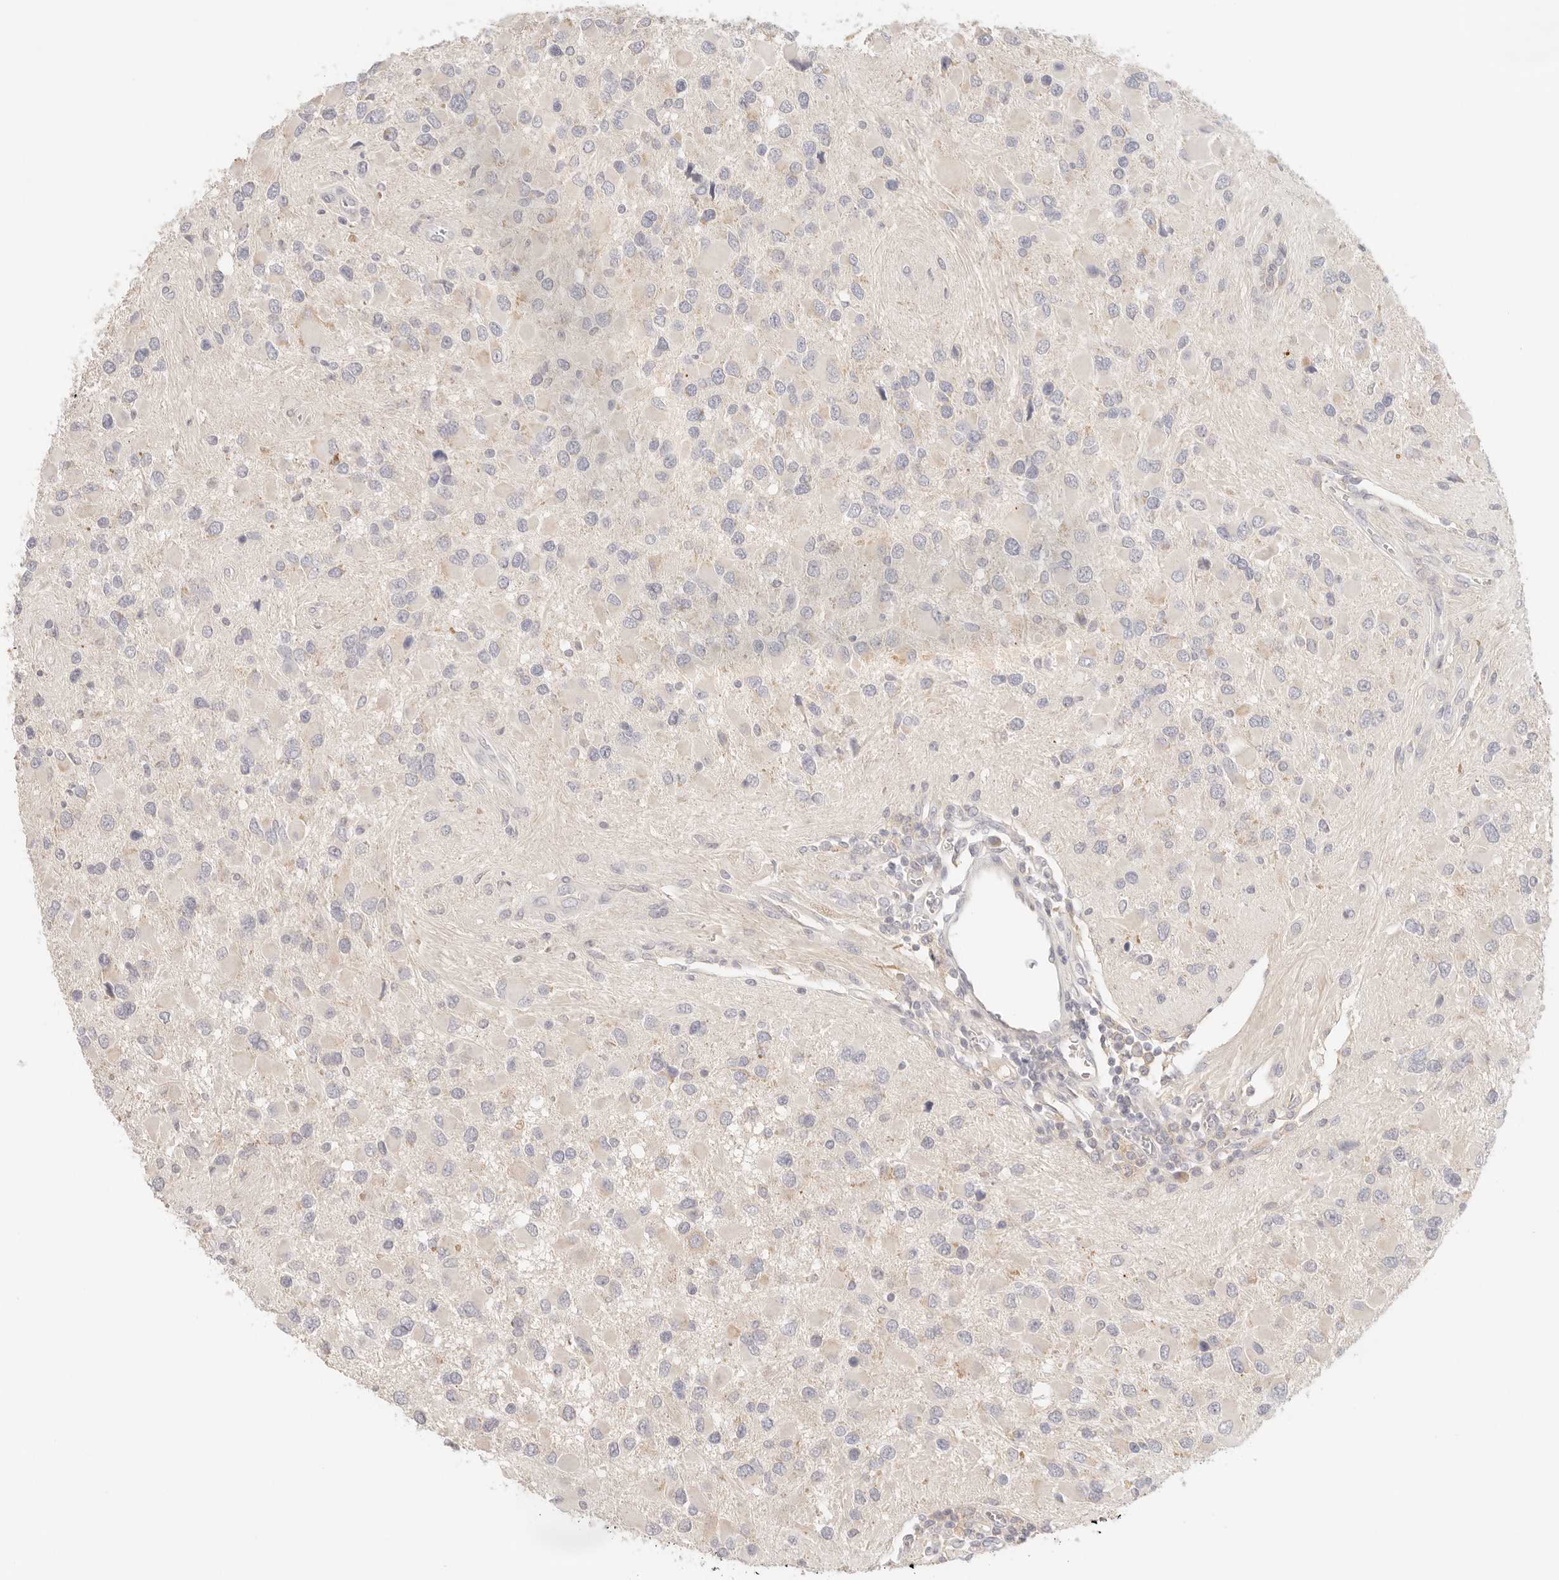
{"staining": {"intensity": "negative", "quantity": "none", "location": "none"}, "tissue": "glioma", "cell_type": "Tumor cells", "image_type": "cancer", "snomed": [{"axis": "morphology", "description": "Glioma, malignant, High grade"}, {"axis": "topography", "description": "Brain"}], "caption": "Immunohistochemistry of glioma shows no staining in tumor cells. (Stains: DAB (3,3'-diaminobenzidine) immunohistochemistry (IHC) with hematoxylin counter stain, Microscopy: brightfield microscopy at high magnification).", "gene": "SPHK1", "patient": {"sex": "male", "age": 53}}